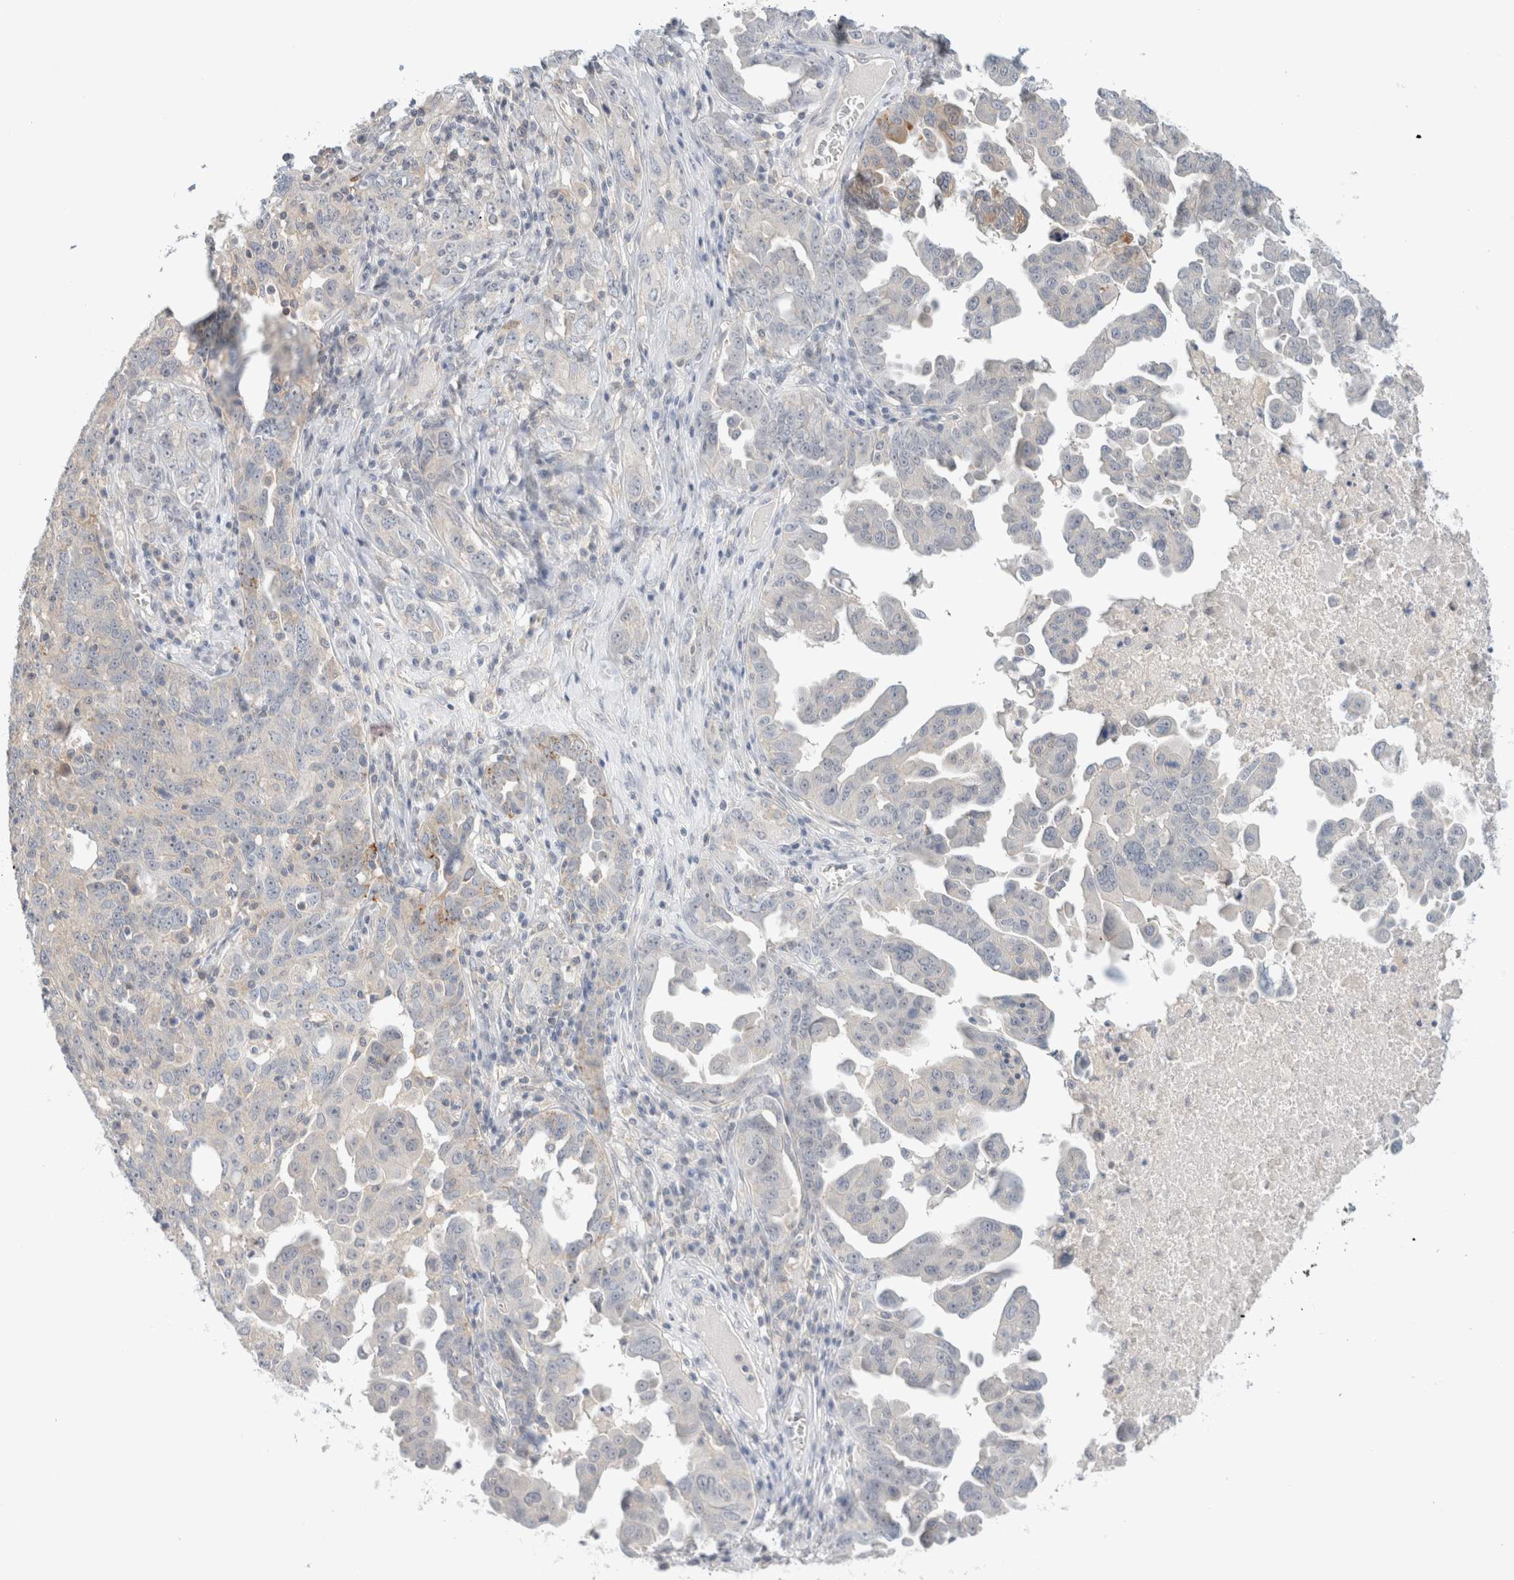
{"staining": {"intensity": "negative", "quantity": "none", "location": "none"}, "tissue": "ovarian cancer", "cell_type": "Tumor cells", "image_type": "cancer", "snomed": [{"axis": "morphology", "description": "Carcinoma, endometroid"}, {"axis": "topography", "description": "Ovary"}], "caption": "This is an IHC histopathology image of human ovarian cancer (endometroid carcinoma). There is no staining in tumor cells.", "gene": "SDR16C5", "patient": {"sex": "female", "age": 62}}